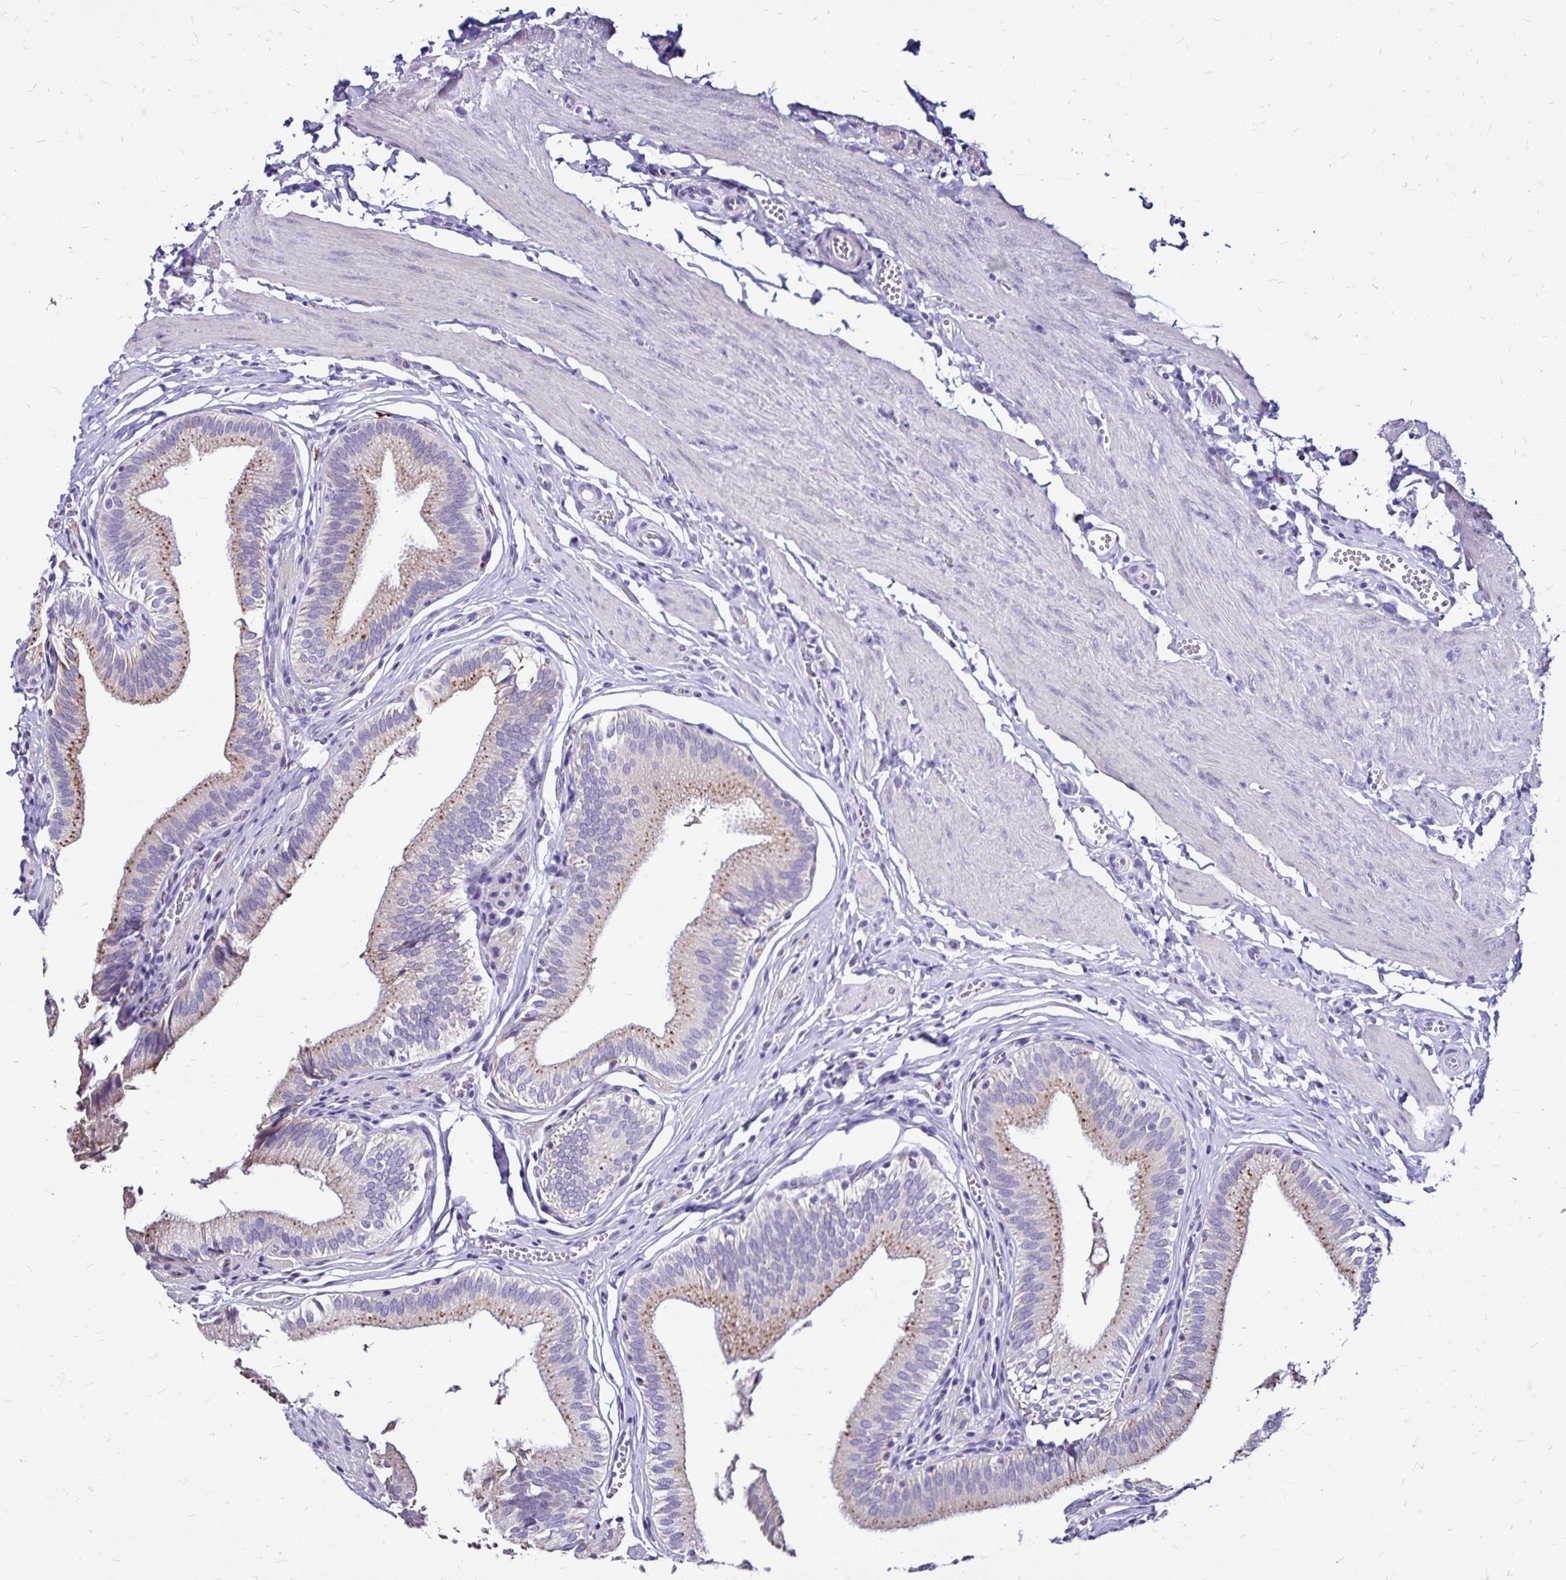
{"staining": {"intensity": "weak", "quantity": "25%-75%", "location": "cytoplasmic/membranous"}, "tissue": "gallbladder", "cell_type": "Glandular cells", "image_type": "normal", "snomed": [{"axis": "morphology", "description": "Normal tissue, NOS"}, {"axis": "topography", "description": "Gallbladder"}, {"axis": "topography", "description": "Peripheral nerve tissue"}], "caption": "Protein expression analysis of benign gallbladder reveals weak cytoplasmic/membranous positivity in approximately 25%-75% of glandular cells. (IHC, brightfield microscopy, high magnification).", "gene": "EVPL", "patient": {"sex": "male", "age": 17}}